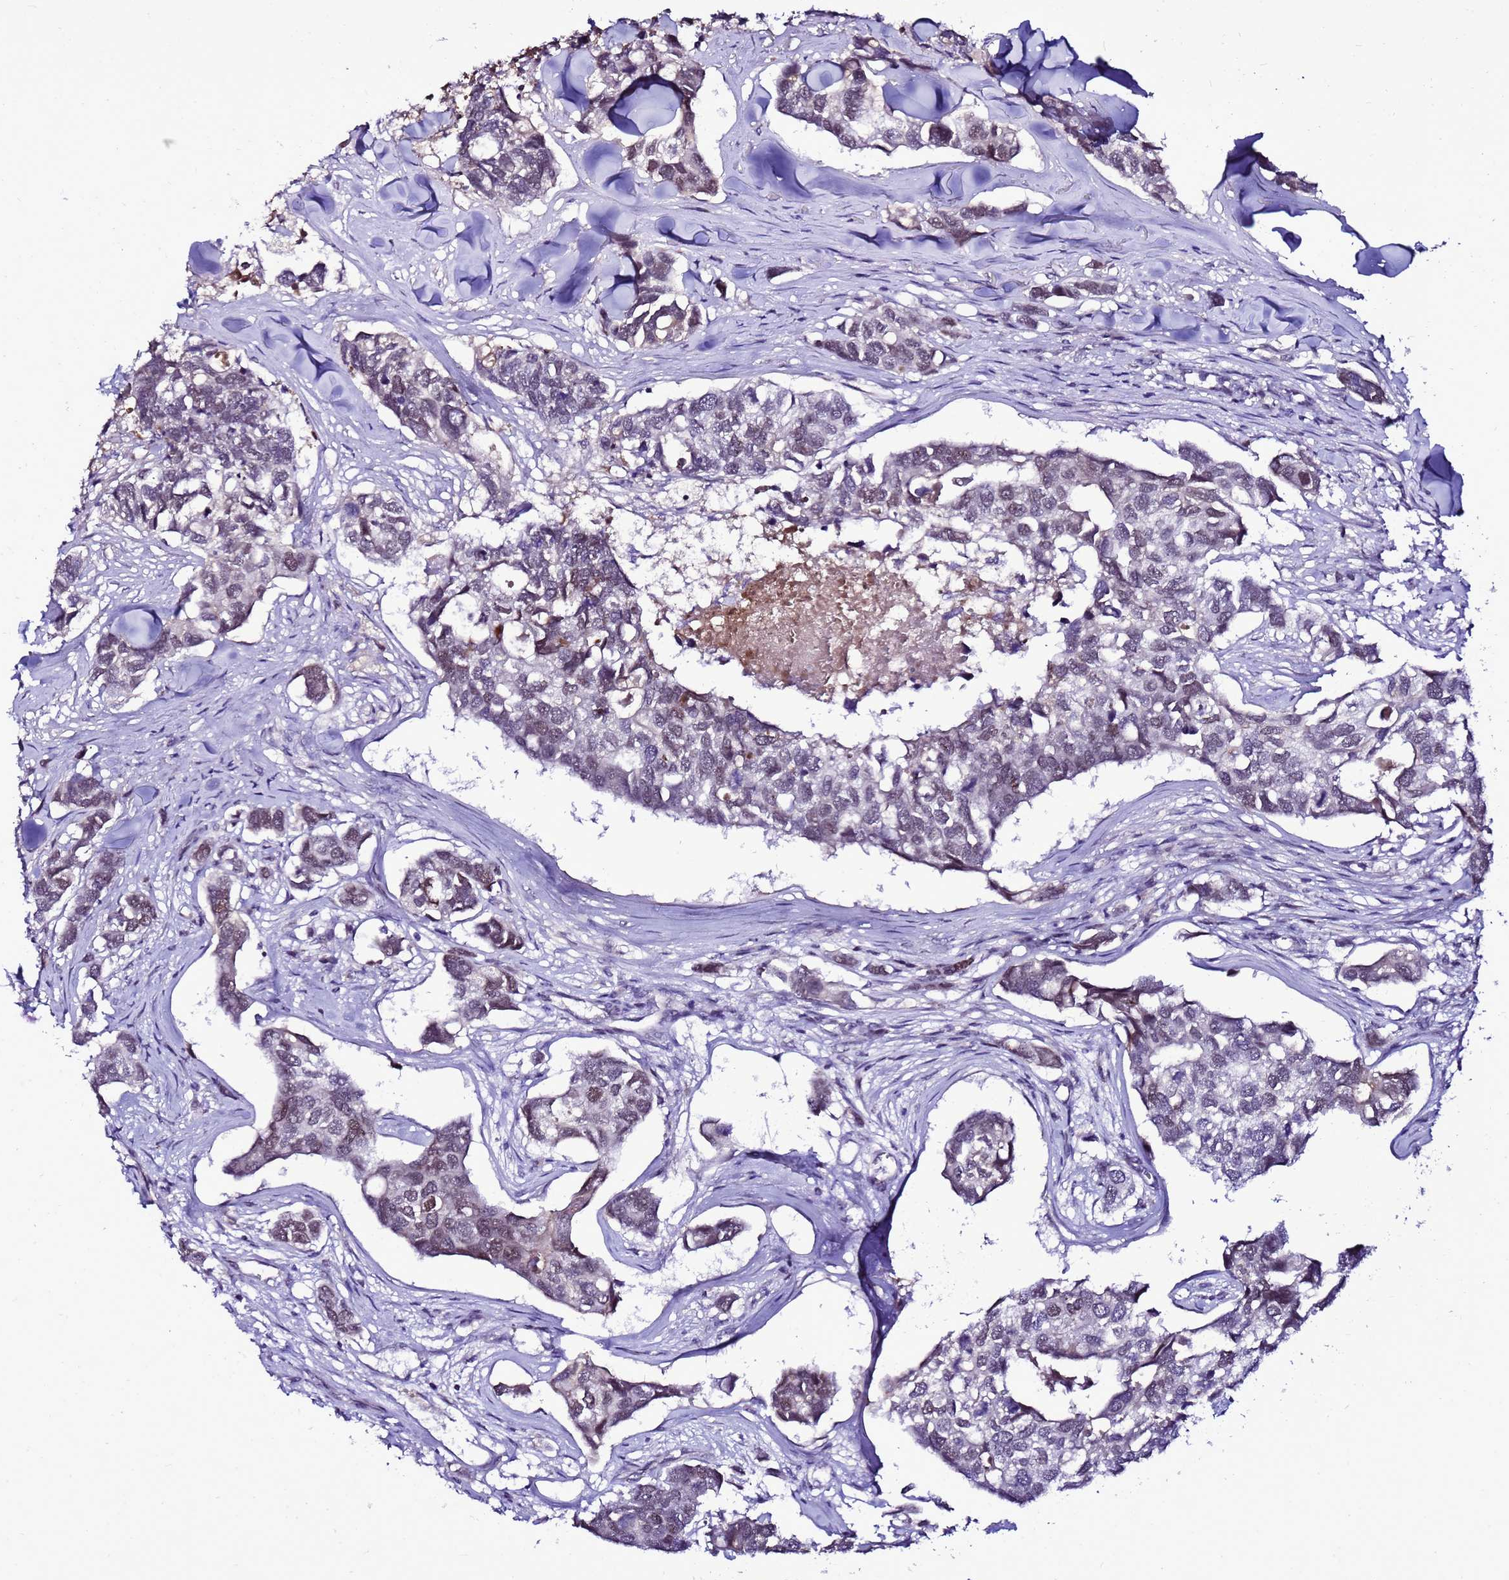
{"staining": {"intensity": "moderate", "quantity": "<25%", "location": "nuclear"}, "tissue": "breast cancer", "cell_type": "Tumor cells", "image_type": "cancer", "snomed": [{"axis": "morphology", "description": "Duct carcinoma"}, {"axis": "topography", "description": "Breast"}], "caption": "Protein staining demonstrates moderate nuclear expression in about <25% of tumor cells in breast infiltrating ductal carcinoma.", "gene": "C19orf47", "patient": {"sex": "female", "age": 83}}